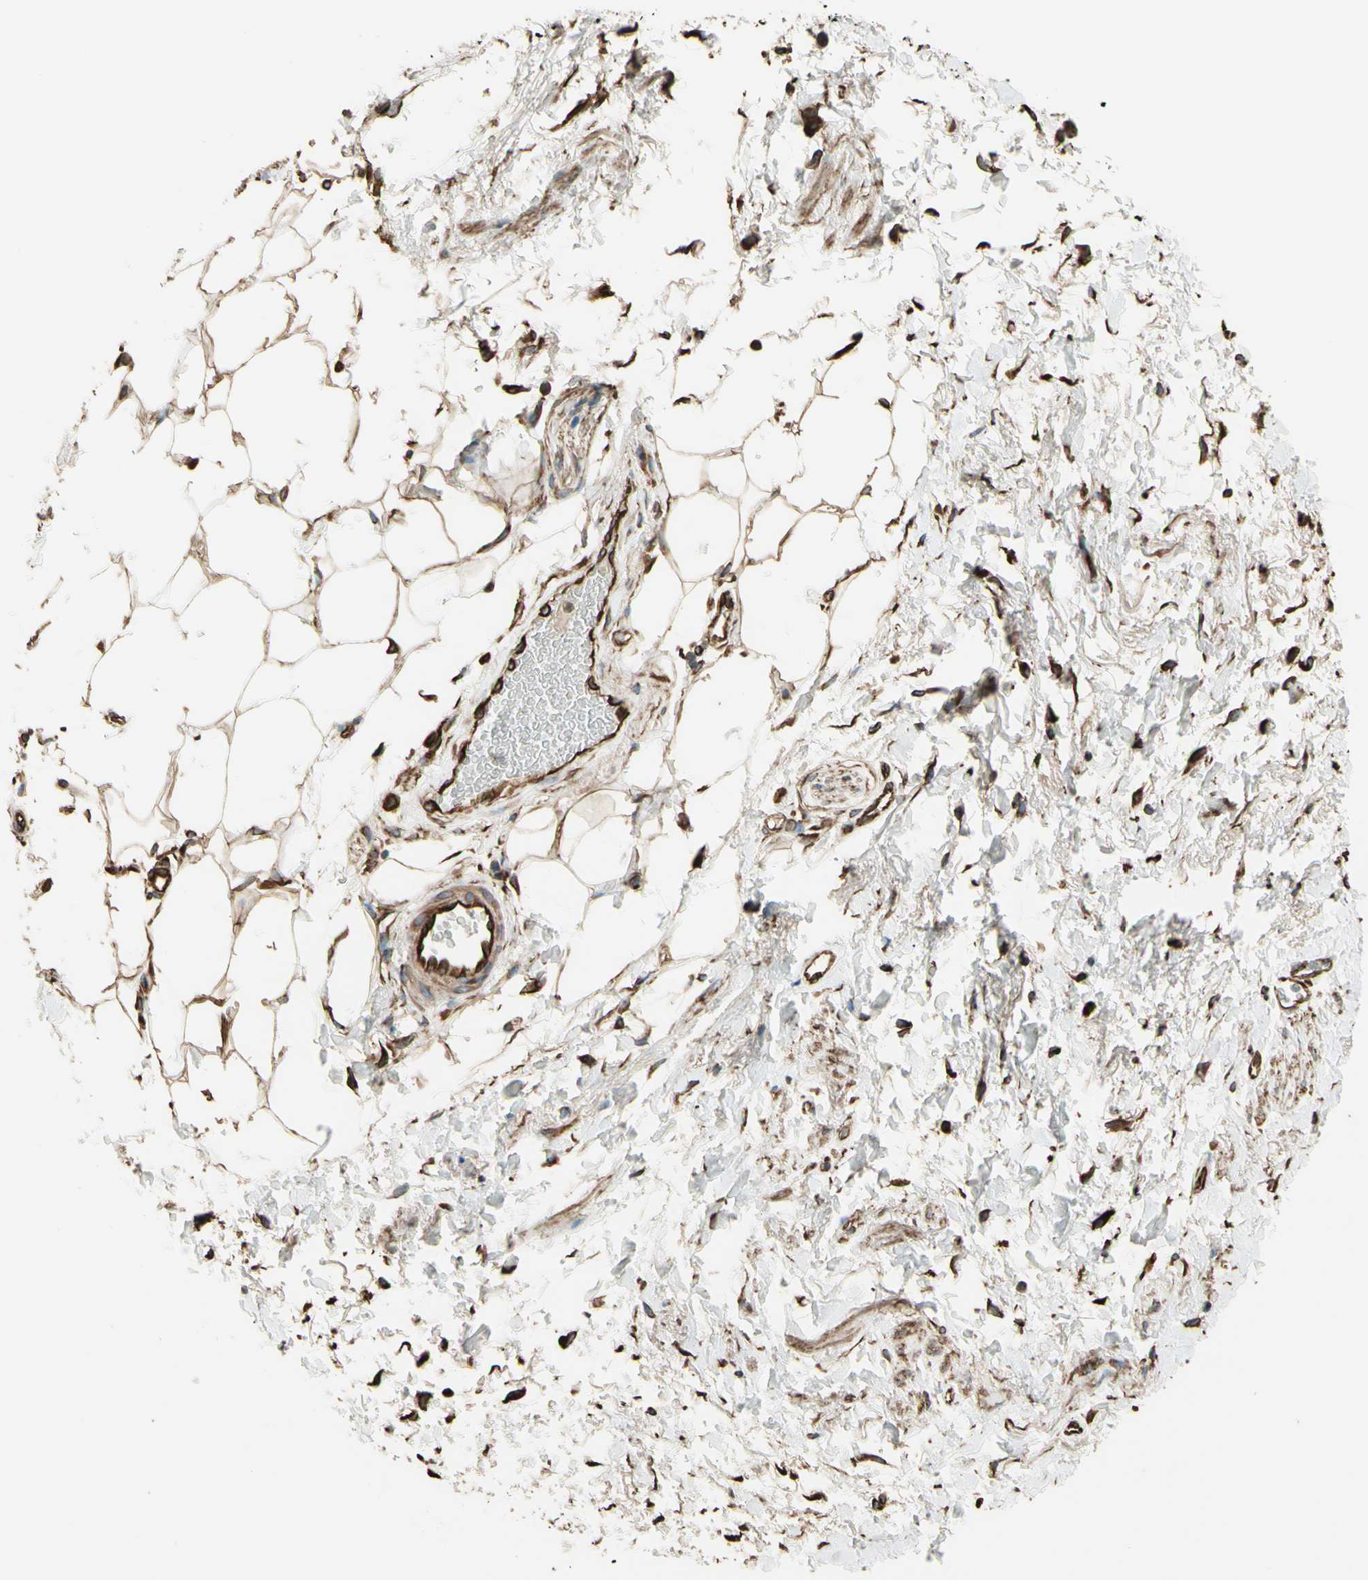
{"staining": {"intensity": "moderate", "quantity": ">75%", "location": "cytoplasmic/membranous"}, "tissue": "adipose tissue", "cell_type": "Adipocytes", "image_type": "normal", "snomed": [{"axis": "morphology", "description": "Normal tissue, NOS"}, {"axis": "topography", "description": "Soft tissue"}, {"axis": "topography", "description": "Peripheral nerve tissue"}], "caption": "Protein expression analysis of unremarkable adipose tissue displays moderate cytoplasmic/membranous positivity in approximately >75% of adipocytes. The staining was performed using DAB to visualize the protein expression in brown, while the nuclei were stained in blue with hematoxylin (Magnification: 20x).", "gene": "TRAF2", "patient": {"sex": "female", "age": 71}}